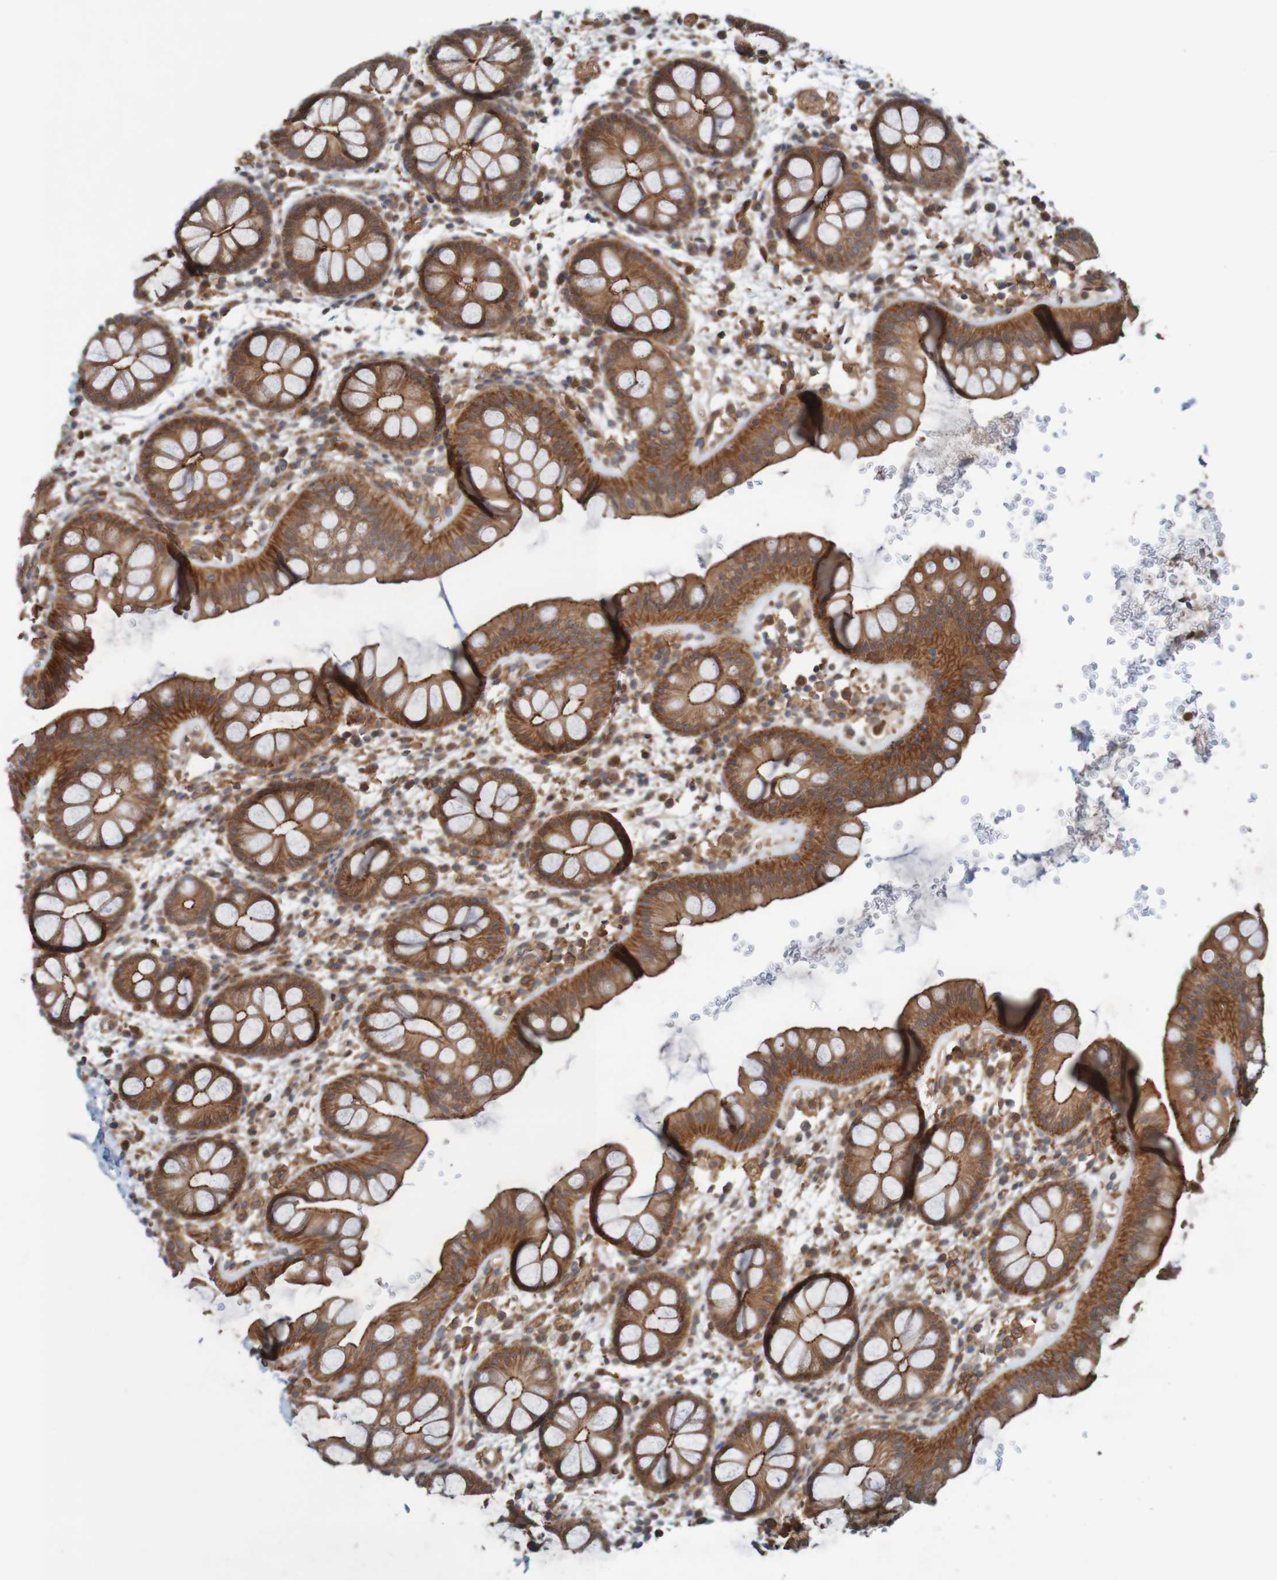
{"staining": {"intensity": "moderate", "quantity": ">75%", "location": "cytoplasmic/membranous"}, "tissue": "rectum", "cell_type": "Glandular cells", "image_type": "normal", "snomed": [{"axis": "morphology", "description": "Normal tissue, NOS"}, {"axis": "topography", "description": "Rectum"}], "caption": "High-power microscopy captured an immunohistochemistry (IHC) micrograph of benign rectum, revealing moderate cytoplasmic/membranous staining in approximately >75% of glandular cells.", "gene": "ARHGEF11", "patient": {"sex": "female", "age": 24}}